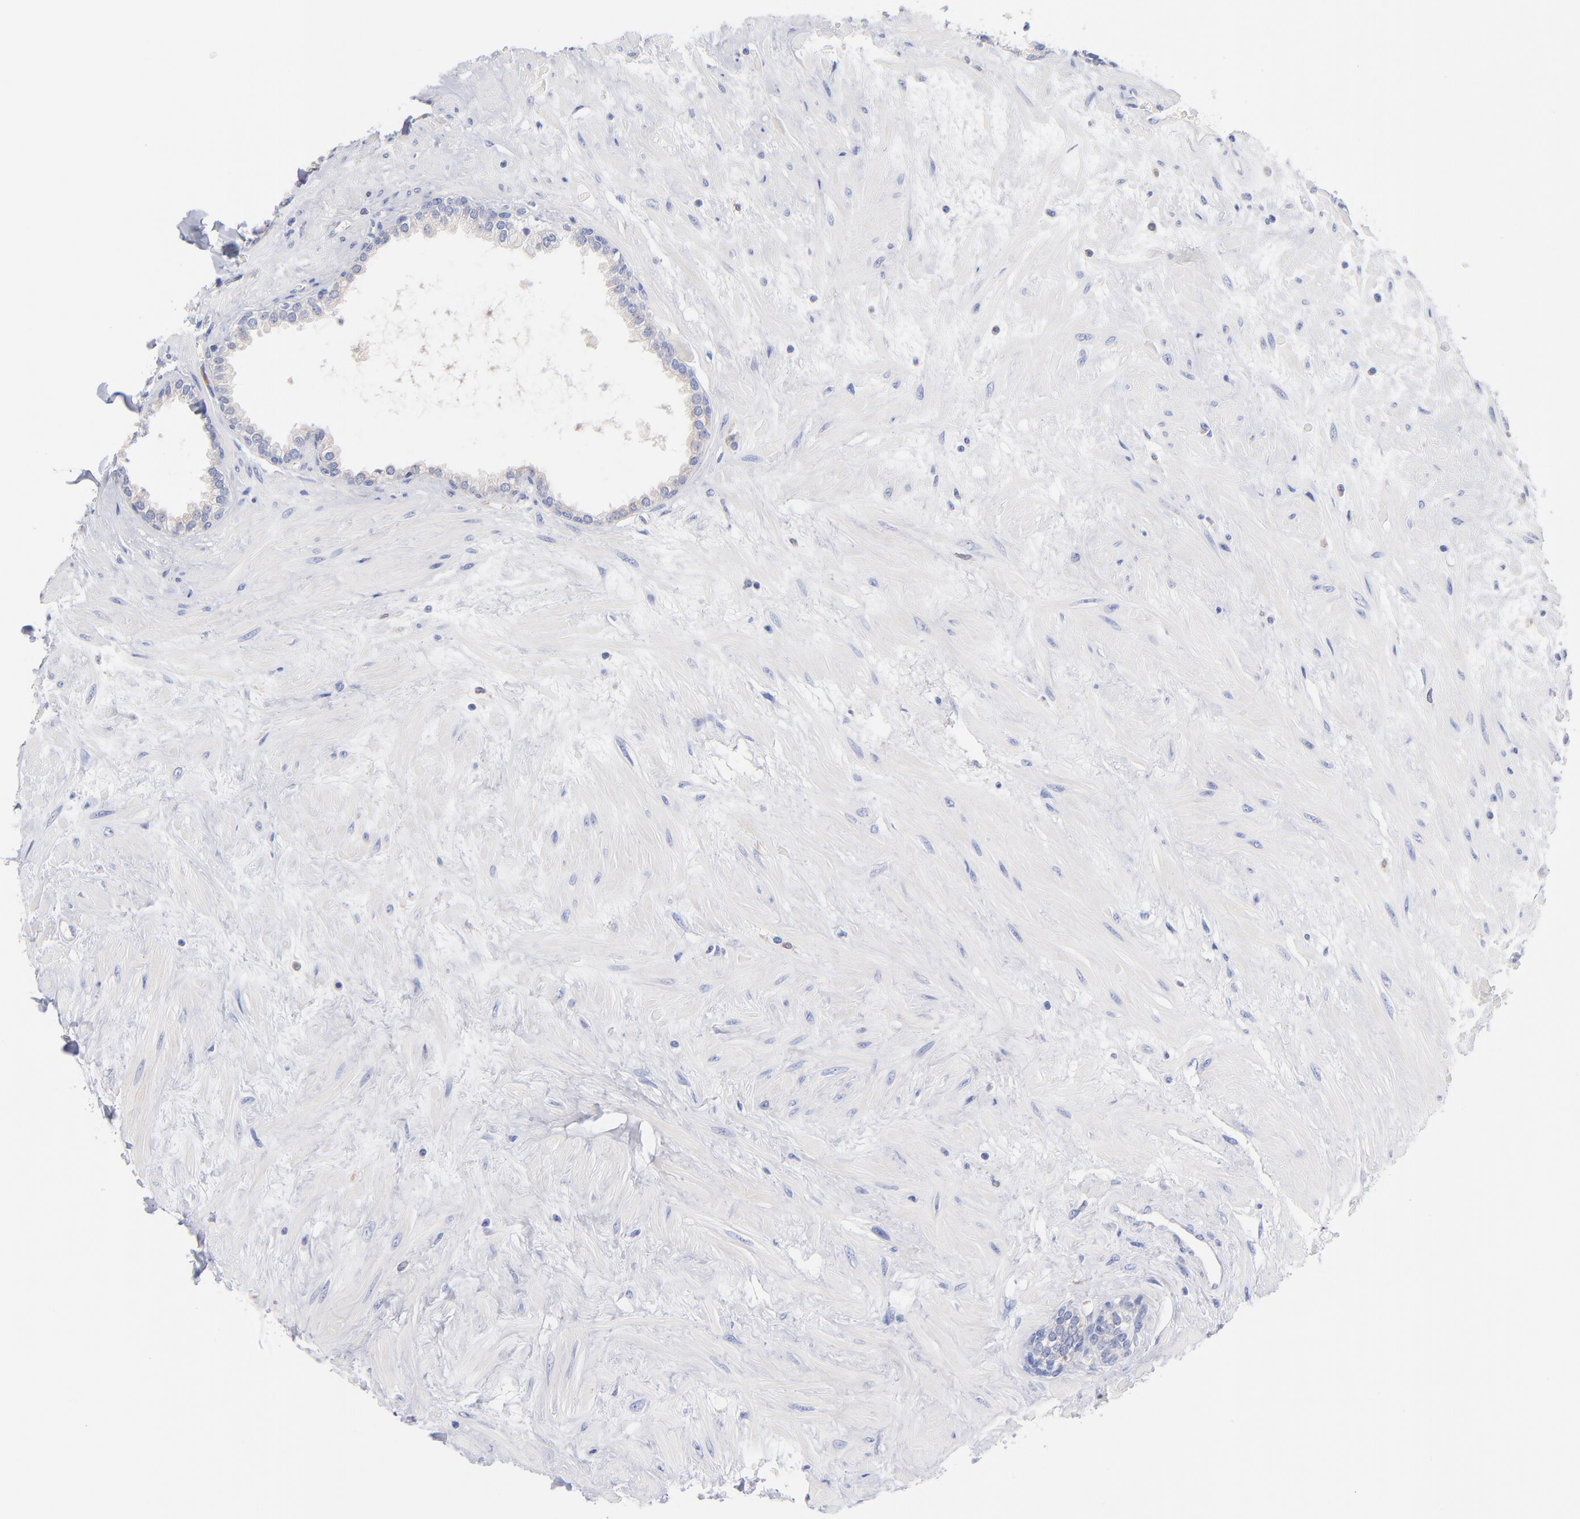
{"staining": {"intensity": "weak", "quantity": ">75%", "location": "cytoplasmic/membranous"}, "tissue": "prostate", "cell_type": "Glandular cells", "image_type": "normal", "snomed": [{"axis": "morphology", "description": "Normal tissue, NOS"}, {"axis": "topography", "description": "Prostate"}], "caption": "IHC staining of normal prostate, which reveals low levels of weak cytoplasmic/membranous expression in approximately >75% of glandular cells indicating weak cytoplasmic/membranous protein positivity. The staining was performed using DAB (3,3'-diaminobenzidine) (brown) for protein detection and nuclei were counterstained in hematoxylin (blue).", "gene": "BID", "patient": {"sex": "male", "age": 64}}